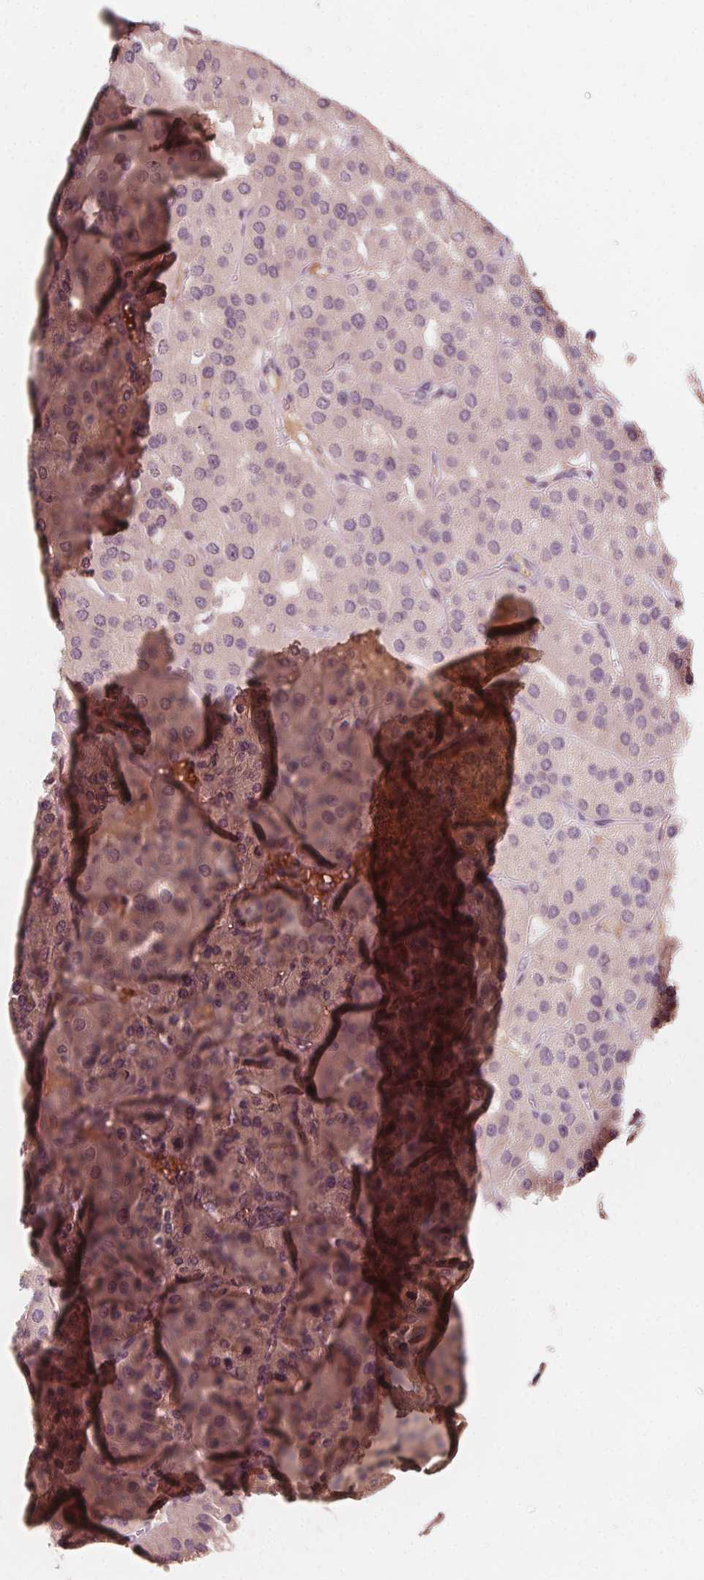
{"staining": {"intensity": "negative", "quantity": "none", "location": "none"}, "tissue": "parathyroid gland", "cell_type": "Glandular cells", "image_type": "normal", "snomed": [{"axis": "morphology", "description": "Normal tissue, NOS"}, {"axis": "morphology", "description": "Adenoma, NOS"}, {"axis": "topography", "description": "Parathyroid gland"}], "caption": "Protein analysis of benign parathyroid gland exhibits no significant expression in glandular cells. Nuclei are stained in blue.", "gene": "NPC1L1", "patient": {"sex": "female", "age": 86}}